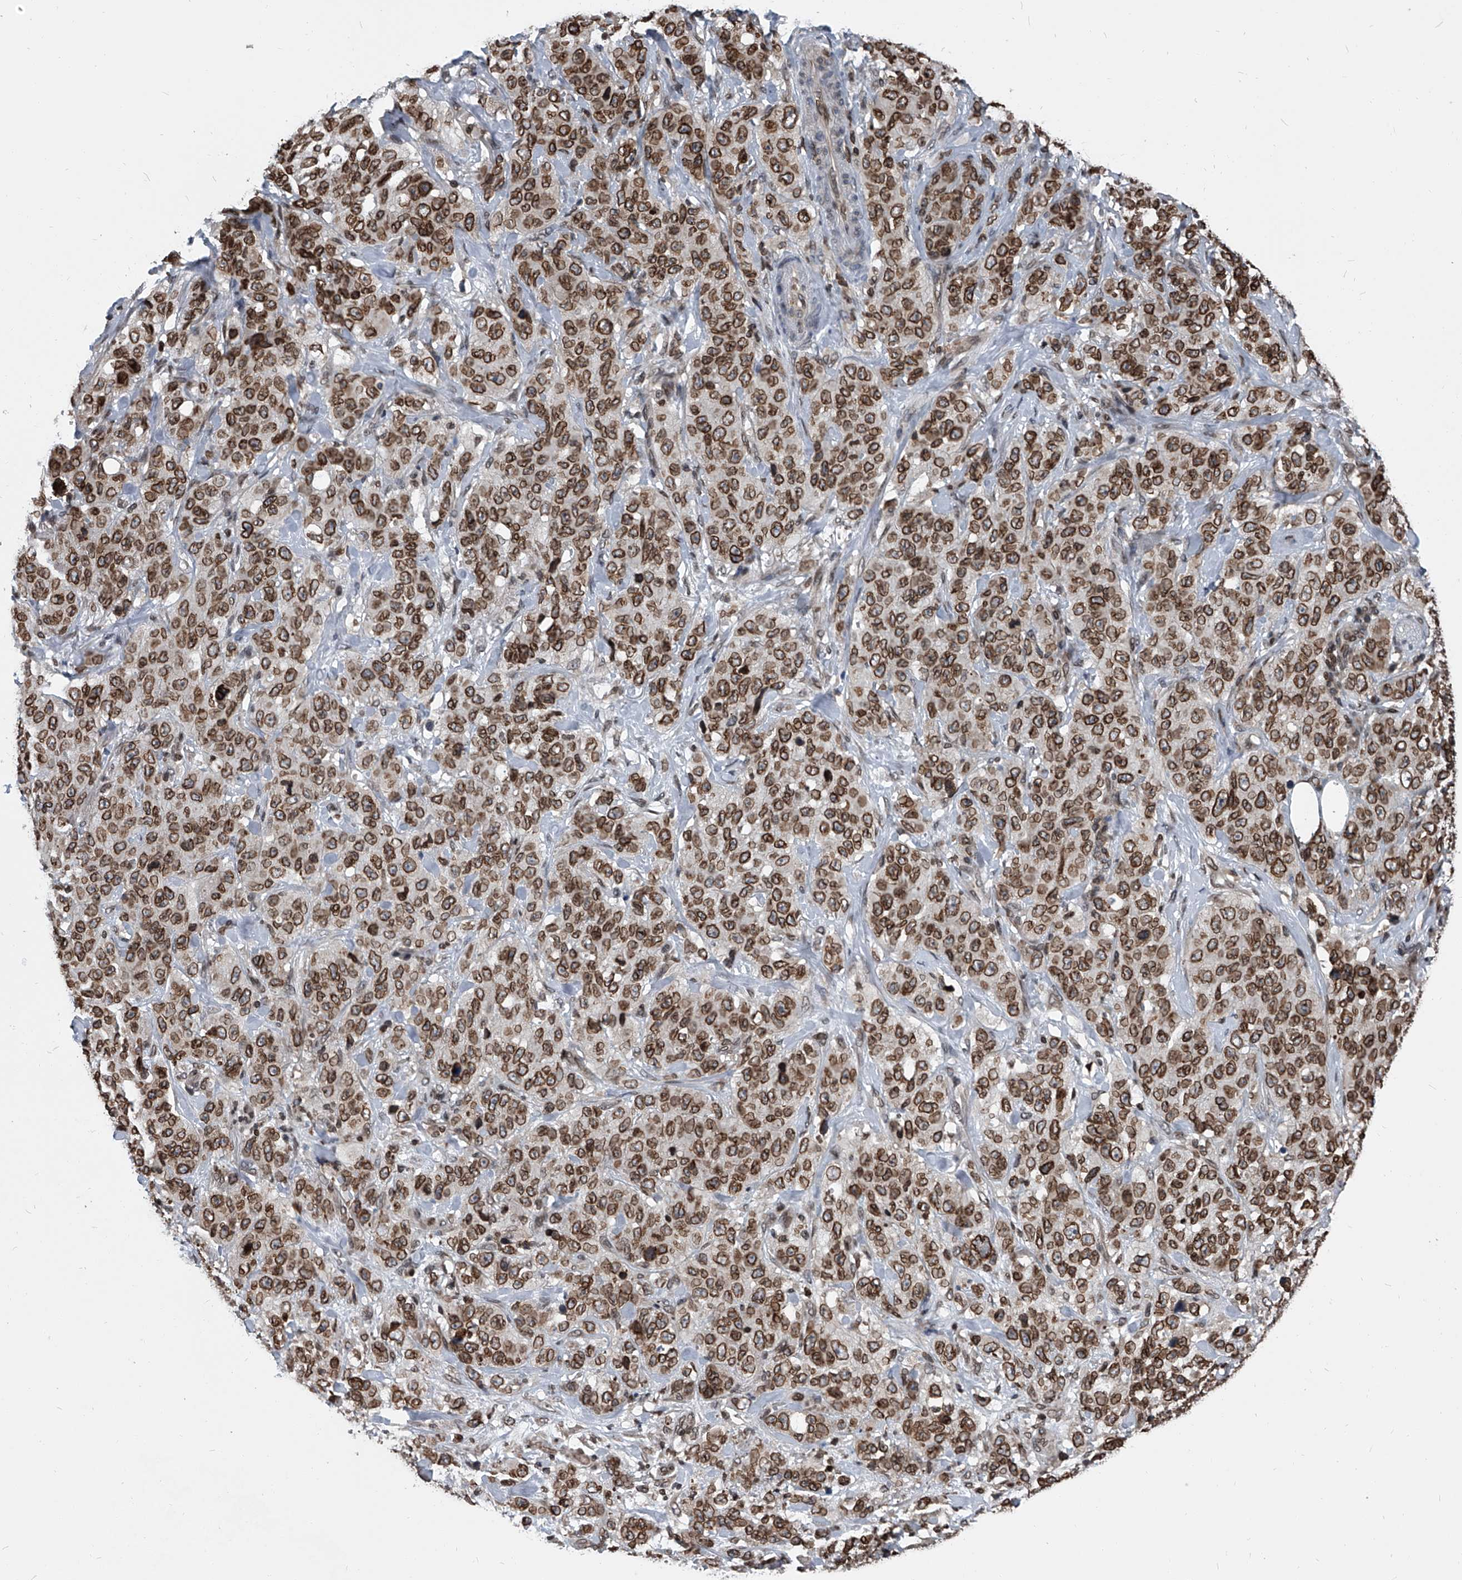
{"staining": {"intensity": "moderate", "quantity": ">75%", "location": "cytoplasmic/membranous,nuclear"}, "tissue": "stomach cancer", "cell_type": "Tumor cells", "image_type": "cancer", "snomed": [{"axis": "morphology", "description": "Adenocarcinoma, NOS"}, {"axis": "topography", "description": "Stomach"}], "caption": "Tumor cells show medium levels of moderate cytoplasmic/membranous and nuclear staining in approximately >75% of cells in stomach adenocarcinoma.", "gene": "PHF20", "patient": {"sex": "male", "age": 48}}